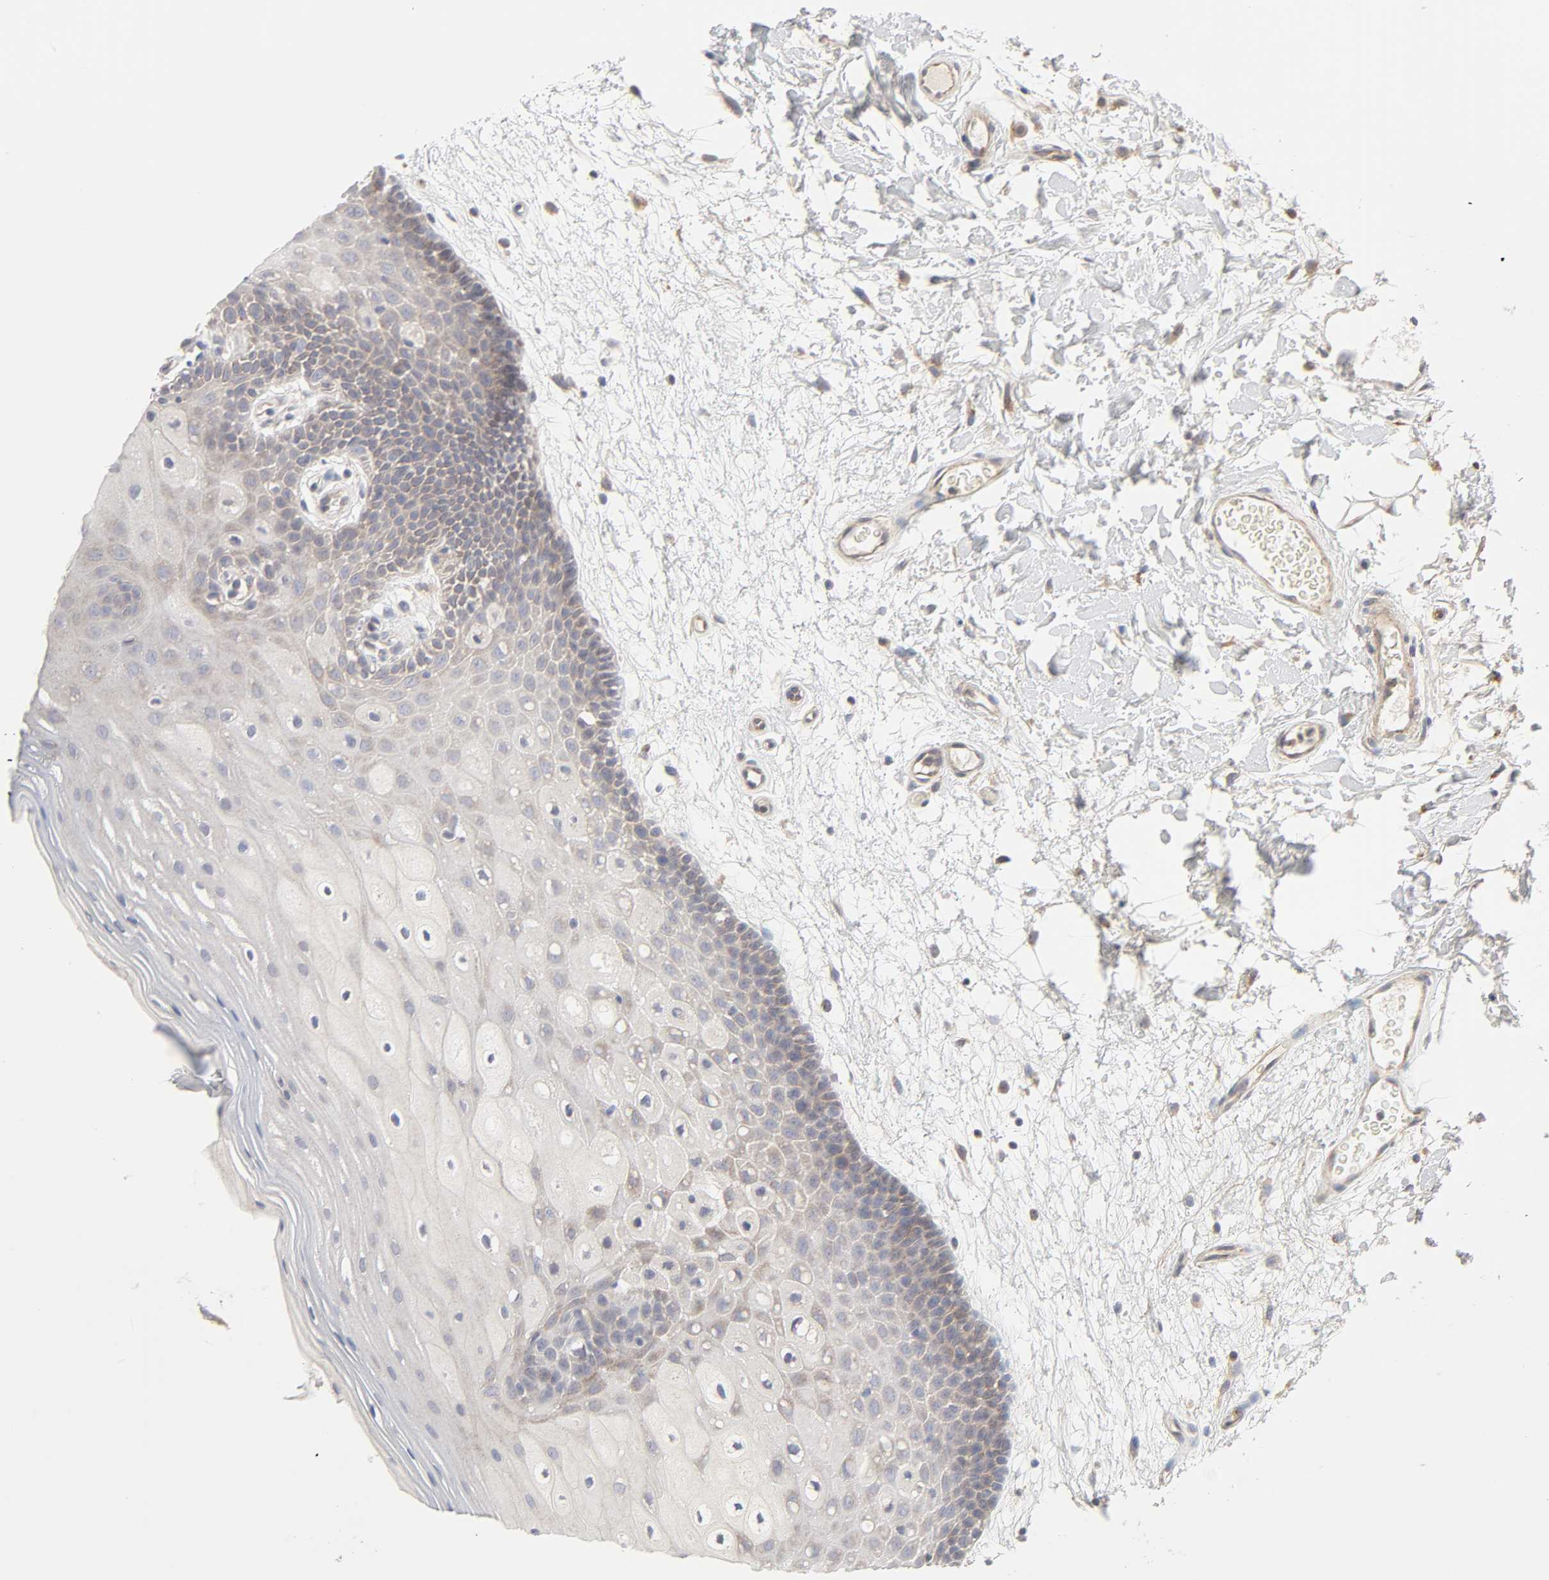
{"staining": {"intensity": "weak", "quantity": "<25%", "location": "cytoplasmic/membranous"}, "tissue": "oral mucosa", "cell_type": "Squamous epithelial cells", "image_type": "normal", "snomed": [{"axis": "morphology", "description": "Normal tissue, NOS"}, {"axis": "morphology", "description": "Squamous cell carcinoma, NOS"}, {"axis": "topography", "description": "Skeletal muscle"}, {"axis": "topography", "description": "Oral tissue"}, {"axis": "topography", "description": "Head-Neck"}], "caption": "Squamous epithelial cells show no significant expression in normal oral mucosa. (DAB IHC, high magnification).", "gene": "IL4R", "patient": {"sex": "male", "age": 71}}